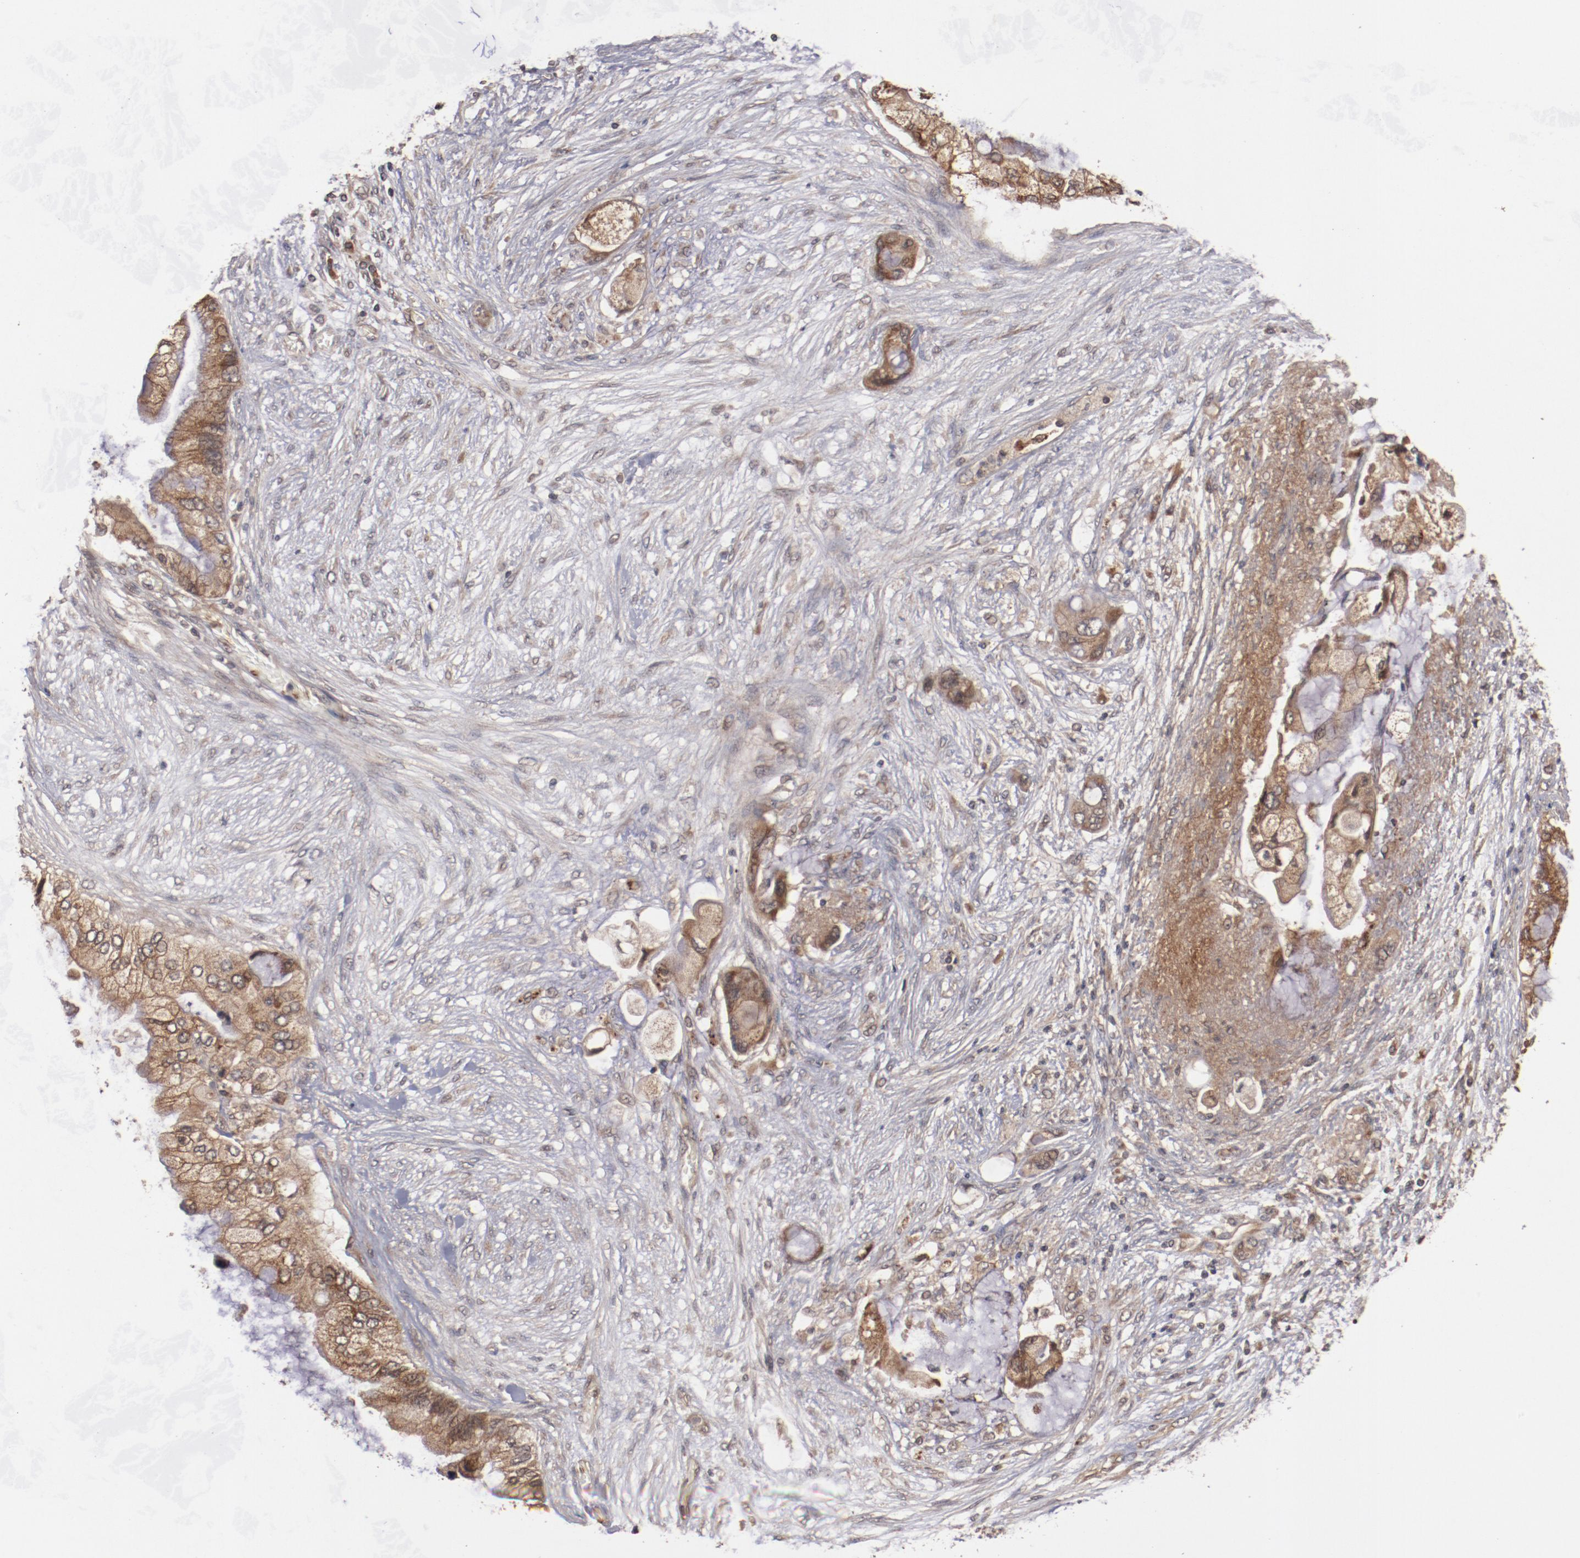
{"staining": {"intensity": "strong", "quantity": ">75%", "location": "cytoplasmic/membranous"}, "tissue": "pancreatic cancer", "cell_type": "Tumor cells", "image_type": "cancer", "snomed": [{"axis": "morphology", "description": "Adenocarcinoma, NOS"}, {"axis": "topography", "description": "Pancreas"}], "caption": "Adenocarcinoma (pancreatic) tissue reveals strong cytoplasmic/membranous positivity in about >75% of tumor cells Ihc stains the protein of interest in brown and the nuclei are stained blue.", "gene": "TENM1", "patient": {"sex": "female", "age": 59}}